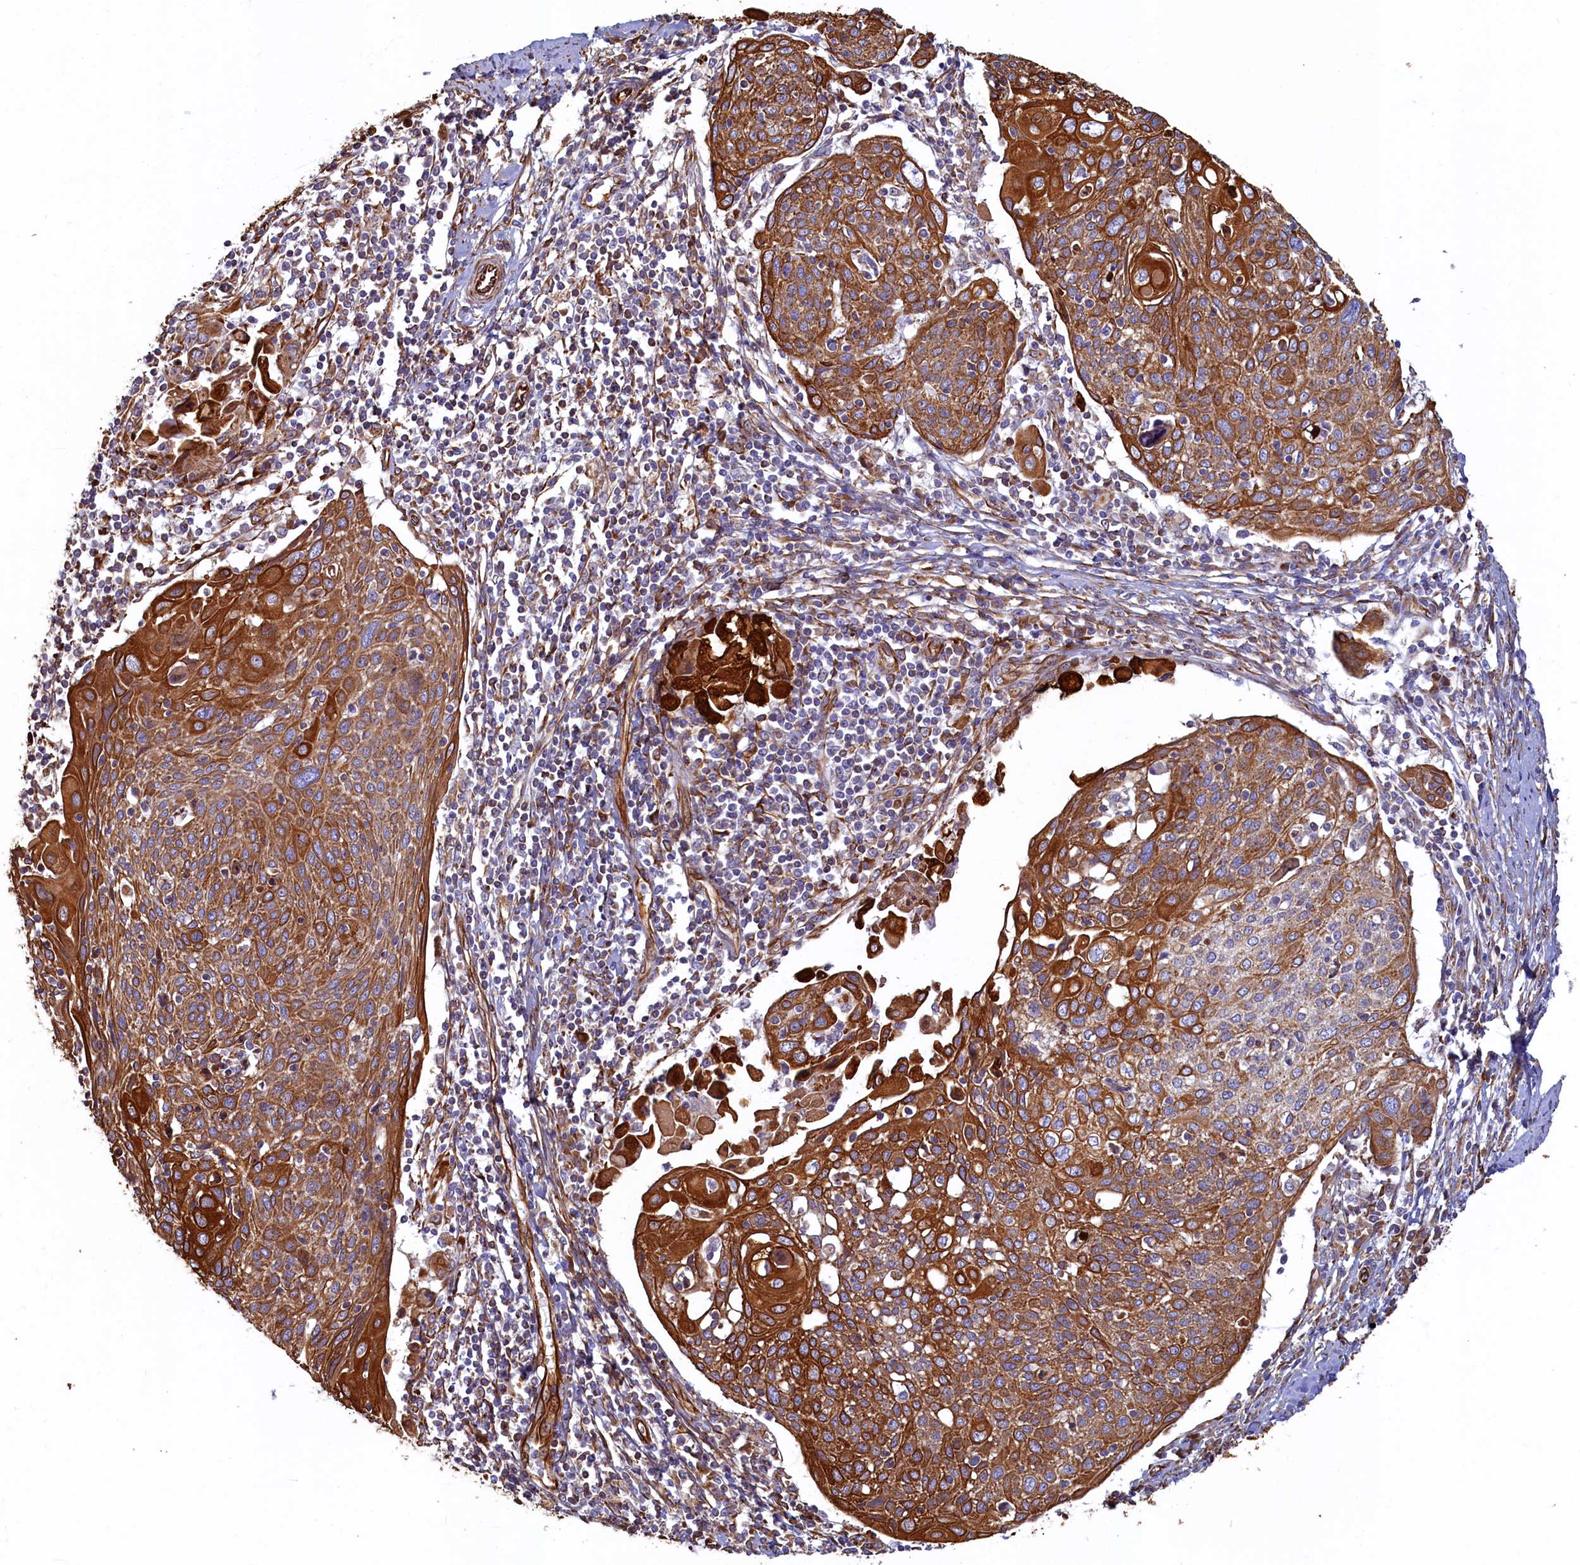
{"staining": {"intensity": "strong", "quantity": "25%-75%", "location": "cytoplasmic/membranous"}, "tissue": "cervical cancer", "cell_type": "Tumor cells", "image_type": "cancer", "snomed": [{"axis": "morphology", "description": "Squamous cell carcinoma, NOS"}, {"axis": "topography", "description": "Cervix"}], "caption": "Strong cytoplasmic/membranous staining is appreciated in approximately 25%-75% of tumor cells in cervical squamous cell carcinoma. The protein of interest is stained brown, and the nuclei are stained in blue (DAB IHC with brightfield microscopy, high magnification).", "gene": "LRRC57", "patient": {"sex": "female", "age": 67}}